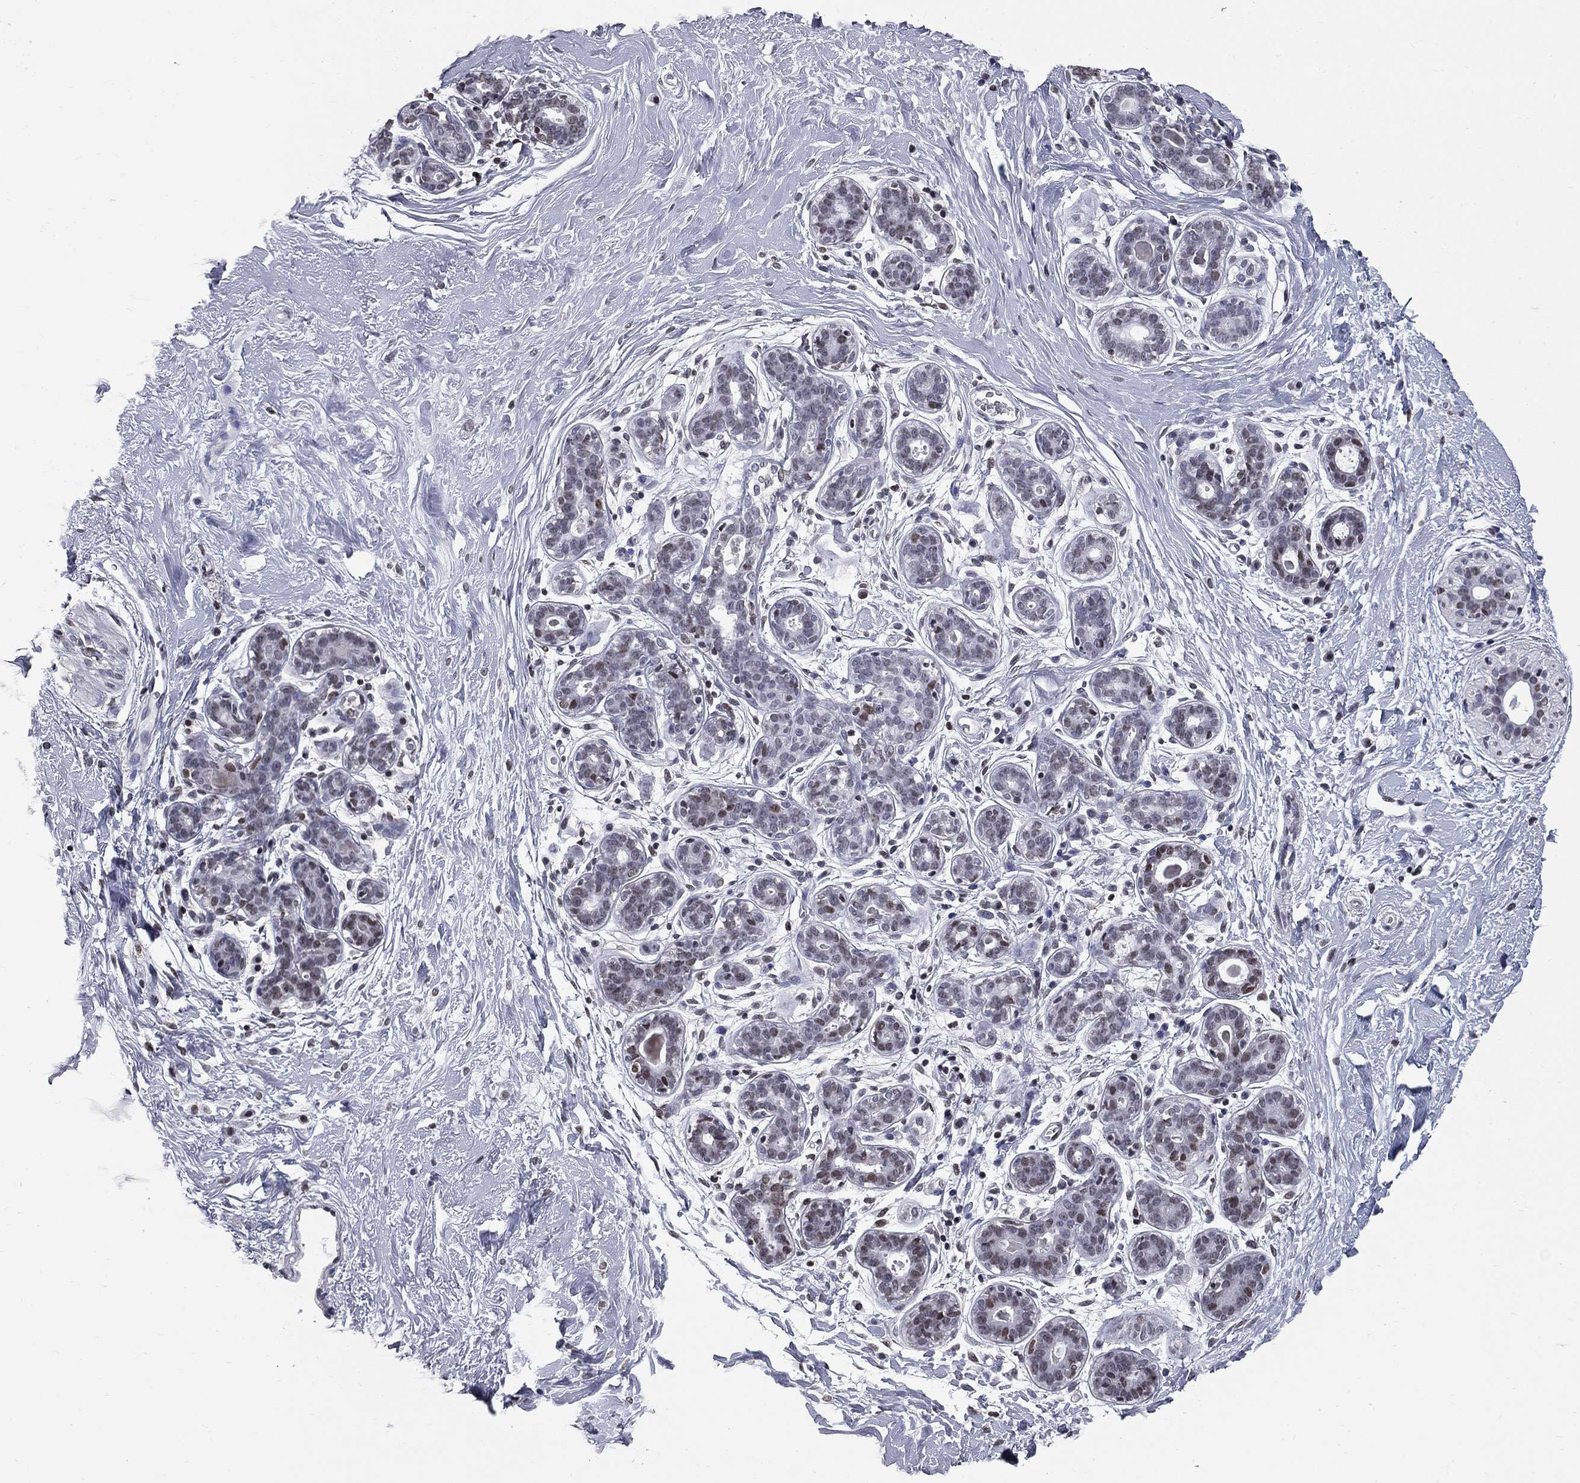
{"staining": {"intensity": "negative", "quantity": "none", "location": "none"}, "tissue": "breast", "cell_type": "Adipocytes", "image_type": "normal", "snomed": [{"axis": "morphology", "description": "Normal tissue, NOS"}, {"axis": "topography", "description": "Breast"}], "caption": "Immunohistochemistry photomicrograph of benign human breast stained for a protein (brown), which shows no staining in adipocytes.", "gene": "ZNF154", "patient": {"sex": "female", "age": 43}}